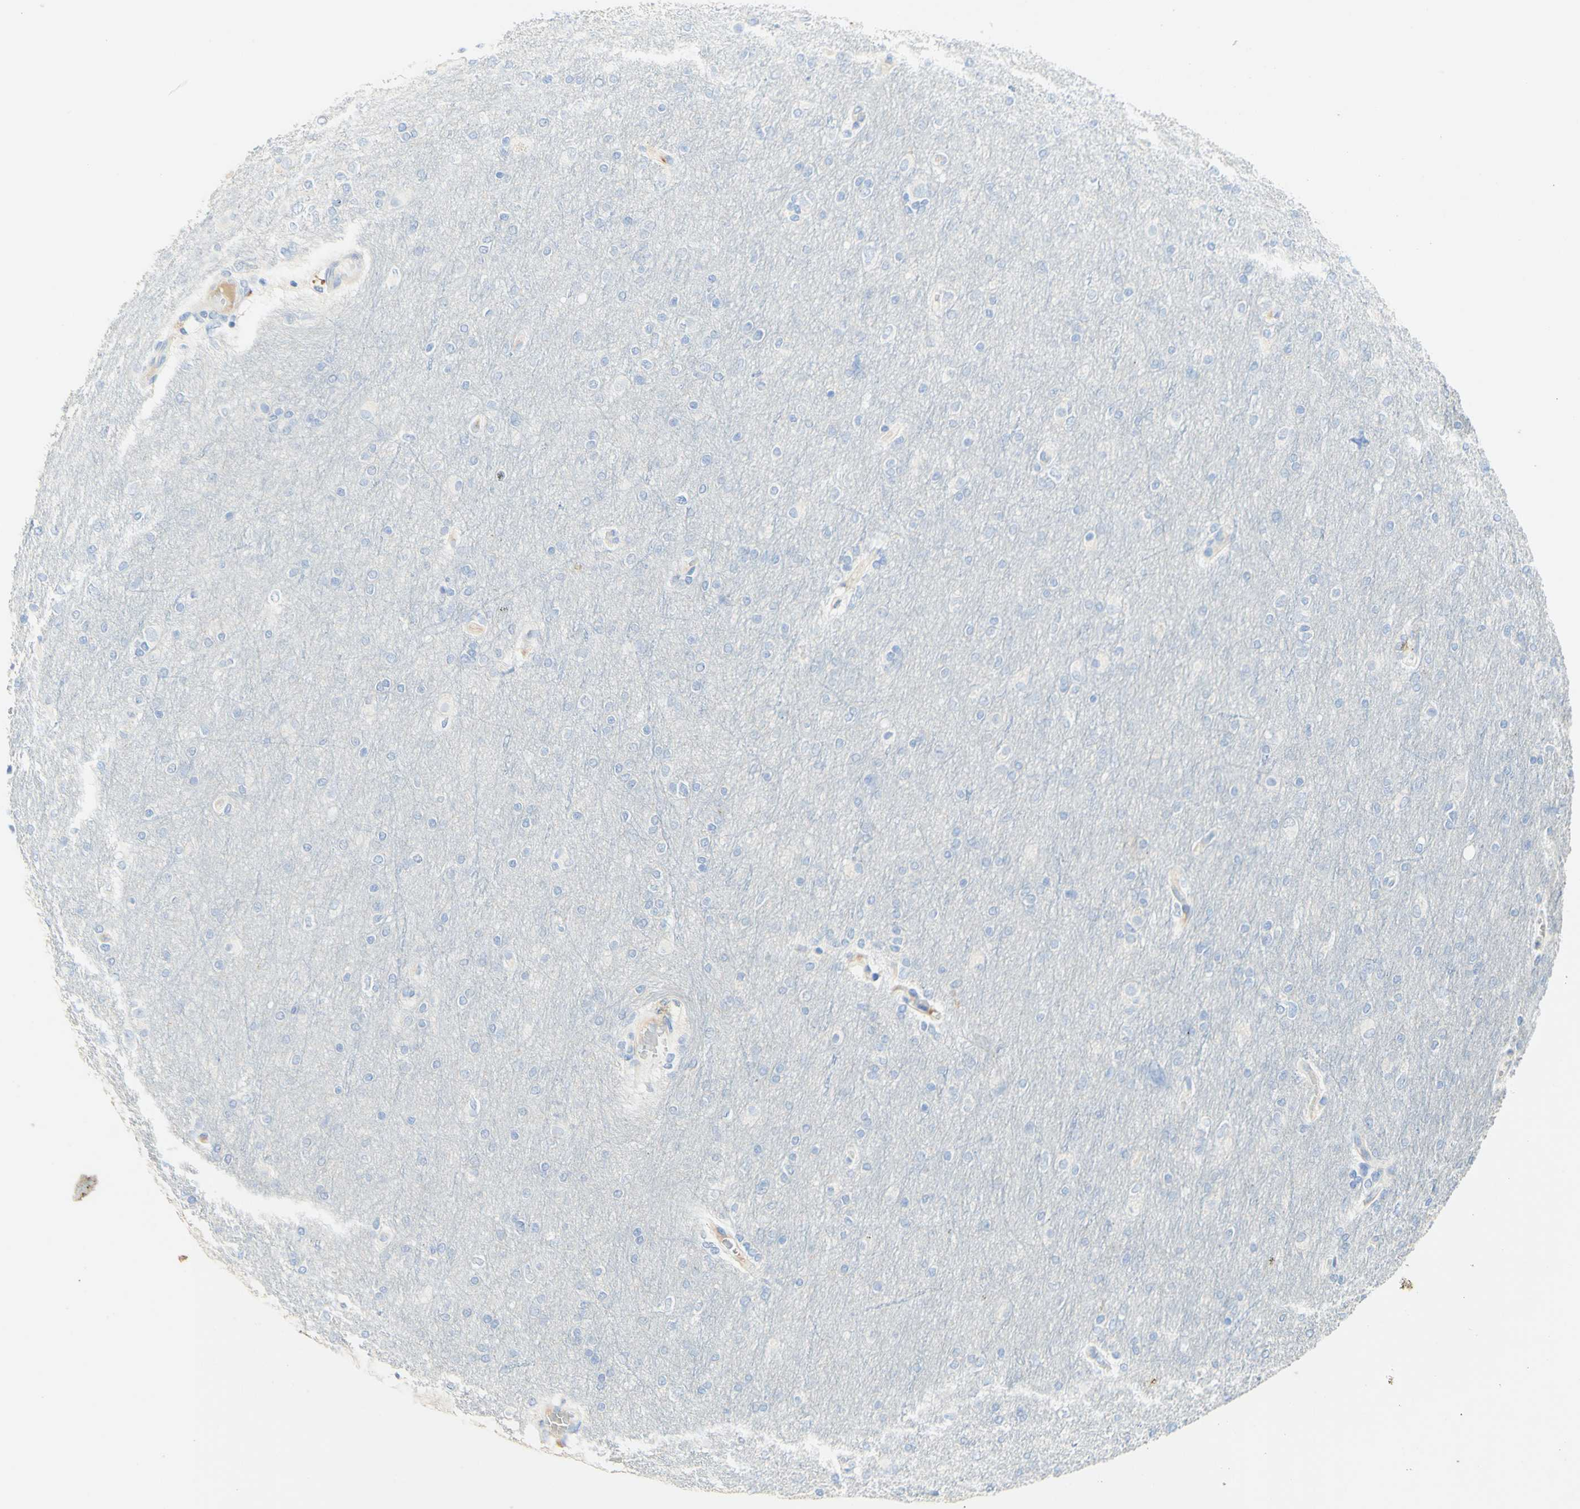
{"staining": {"intensity": "negative", "quantity": "none", "location": "none"}, "tissue": "glioma", "cell_type": "Tumor cells", "image_type": "cancer", "snomed": [{"axis": "morphology", "description": "Glioma, malignant, High grade"}, {"axis": "topography", "description": "Cerebral cortex"}], "caption": "This is an immunohistochemistry (IHC) image of human malignant glioma (high-grade). There is no staining in tumor cells.", "gene": "PIGR", "patient": {"sex": "female", "age": 36}}